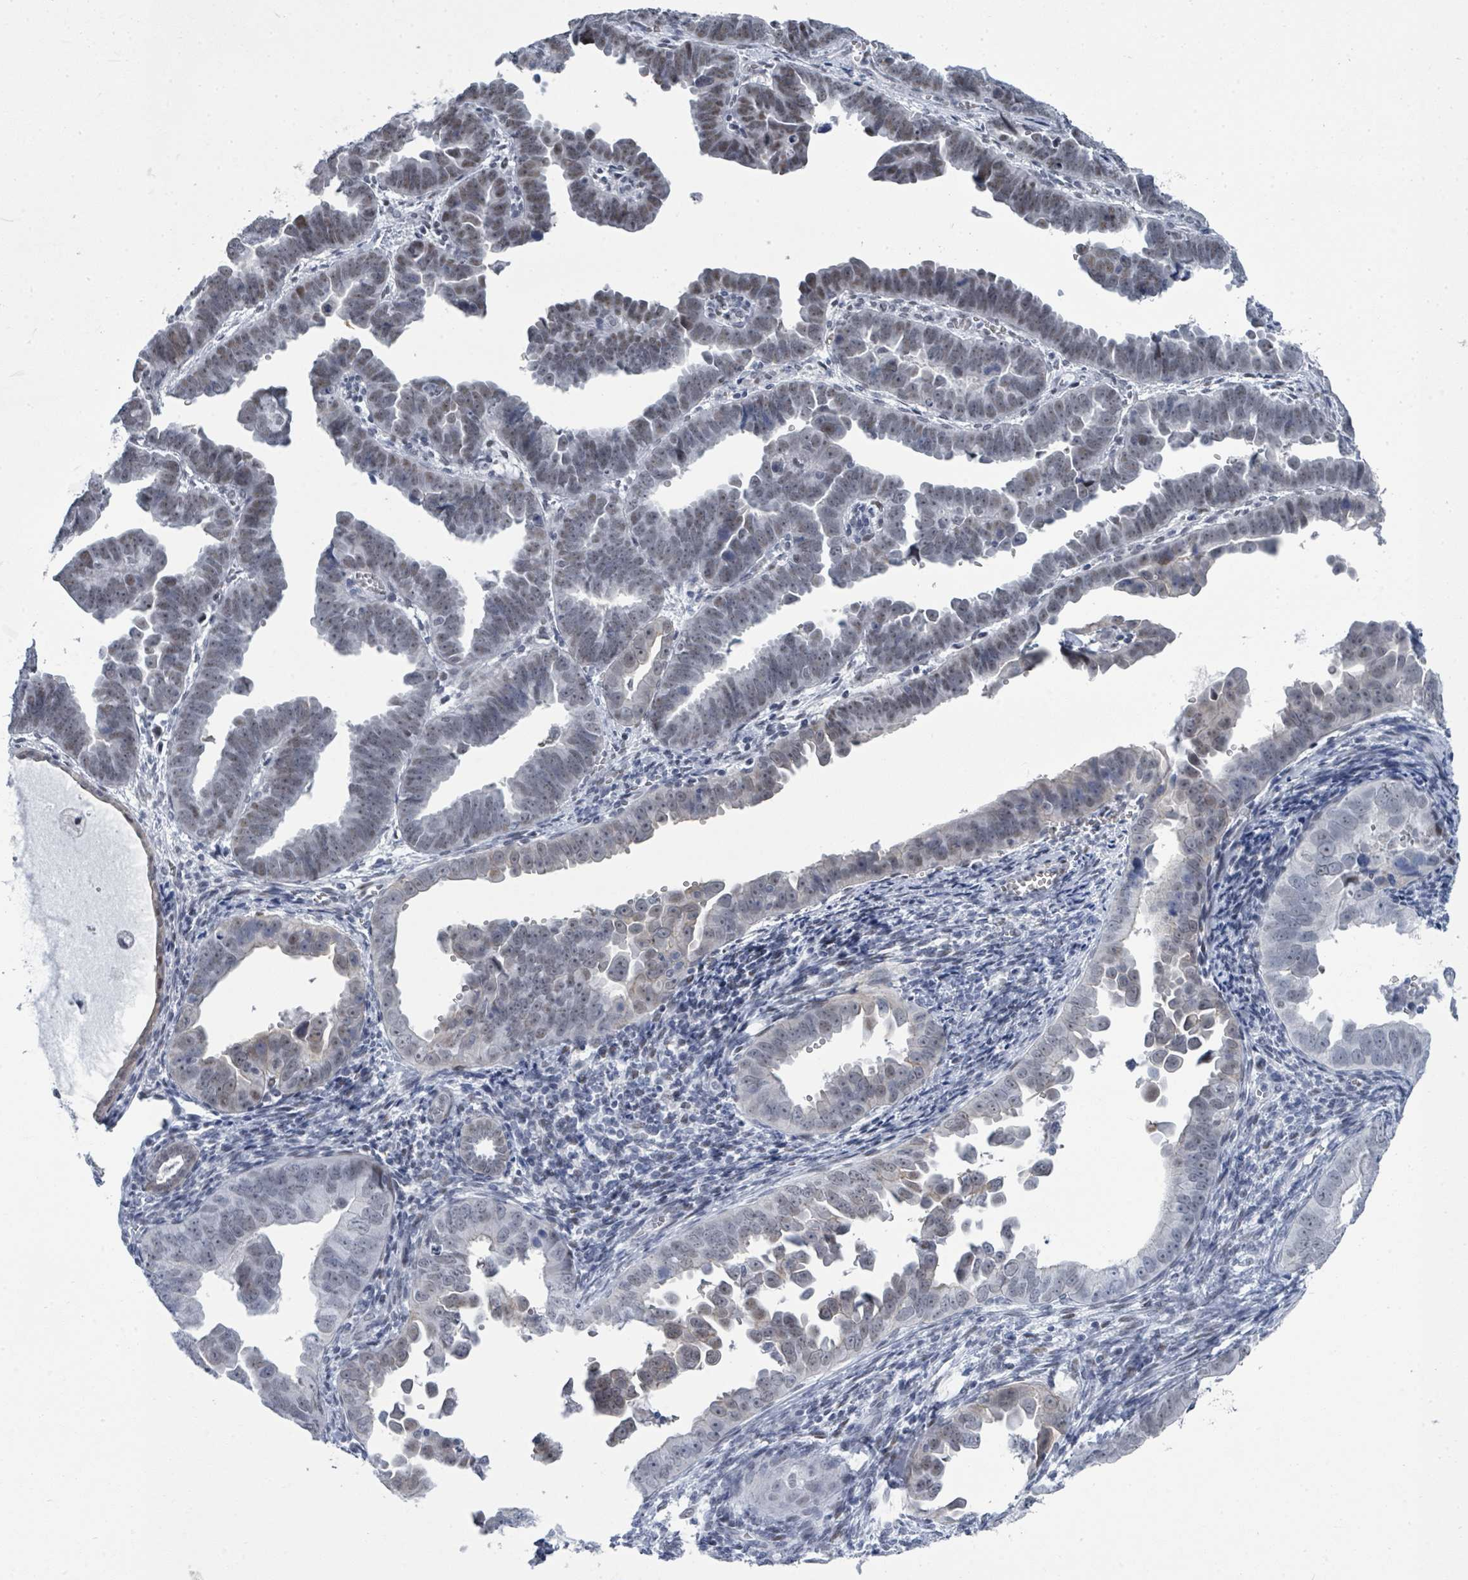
{"staining": {"intensity": "weak", "quantity": ">75%", "location": "nuclear"}, "tissue": "endometrial cancer", "cell_type": "Tumor cells", "image_type": "cancer", "snomed": [{"axis": "morphology", "description": "Adenocarcinoma, NOS"}, {"axis": "topography", "description": "Endometrium"}], "caption": "There is low levels of weak nuclear positivity in tumor cells of endometrial cancer (adenocarcinoma), as demonstrated by immunohistochemical staining (brown color).", "gene": "CT45A5", "patient": {"sex": "female", "age": 75}}